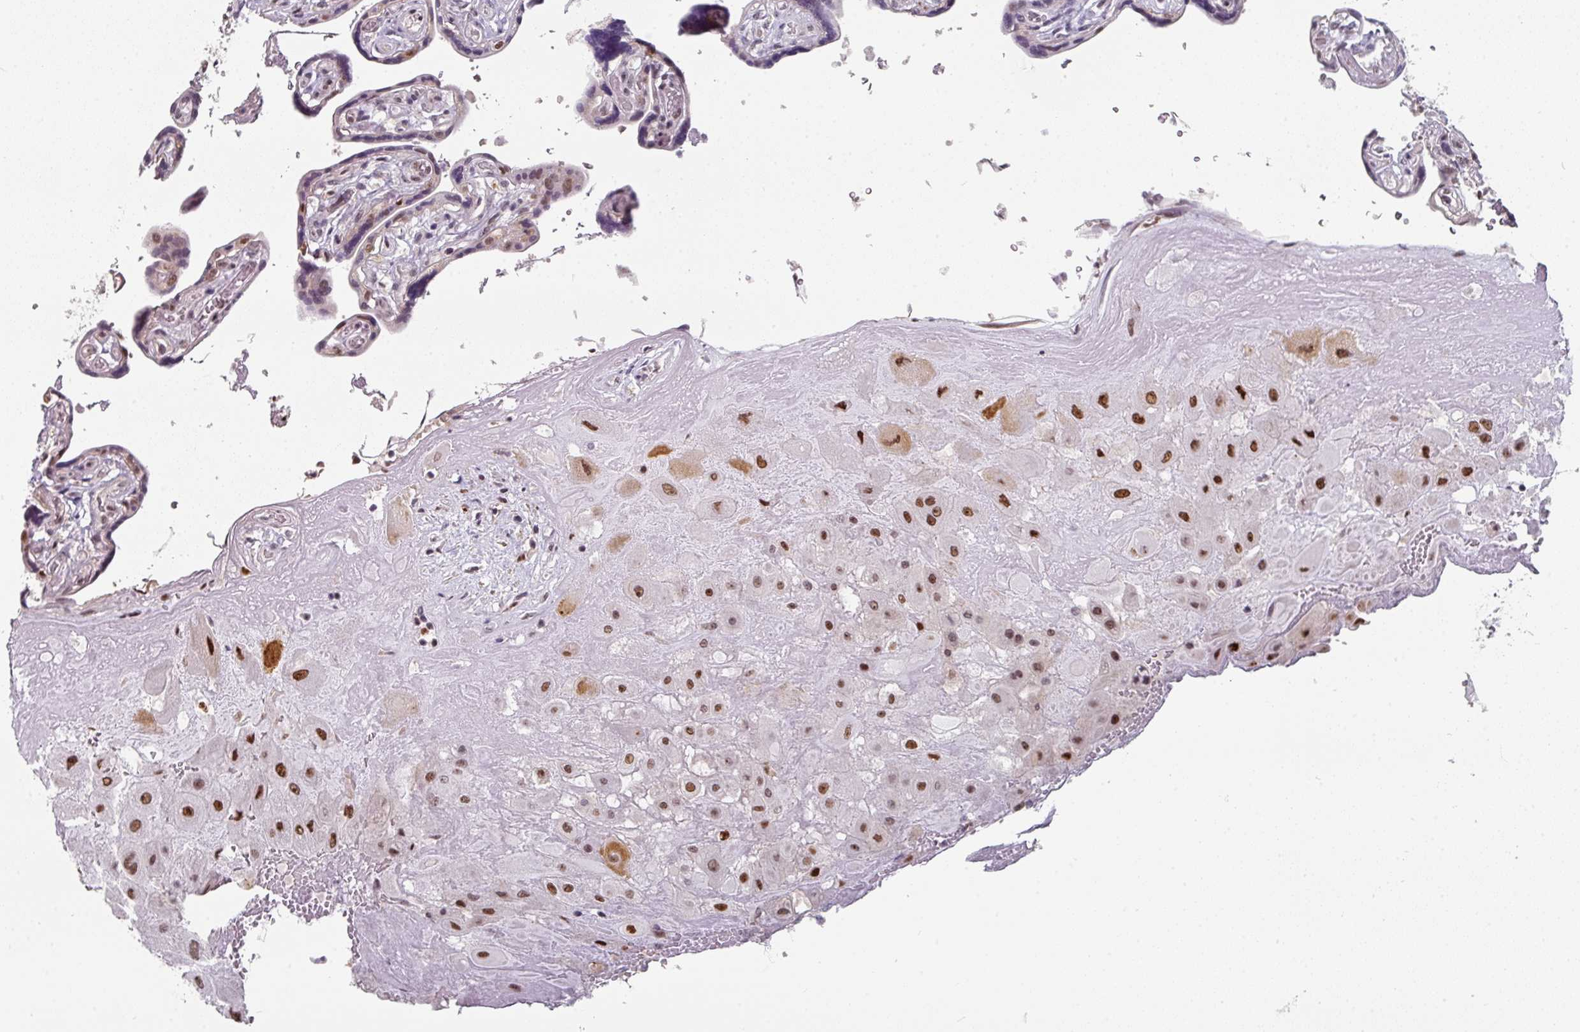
{"staining": {"intensity": "moderate", "quantity": ">75%", "location": "cytoplasmic/membranous,nuclear"}, "tissue": "placenta", "cell_type": "Decidual cells", "image_type": "normal", "snomed": [{"axis": "morphology", "description": "Normal tissue, NOS"}, {"axis": "topography", "description": "Placenta"}], "caption": "Immunohistochemistry (IHC) micrograph of unremarkable placenta: placenta stained using immunohistochemistry (IHC) reveals medium levels of moderate protein expression localized specifically in the cytoplasmic/membranous,nuclear of decidual cells, appearing as a cytoplasmic/membranous,nuclear brown color.", "gene": "ENSG00000283782", "patient": {"sex": "female", "age": 32}}